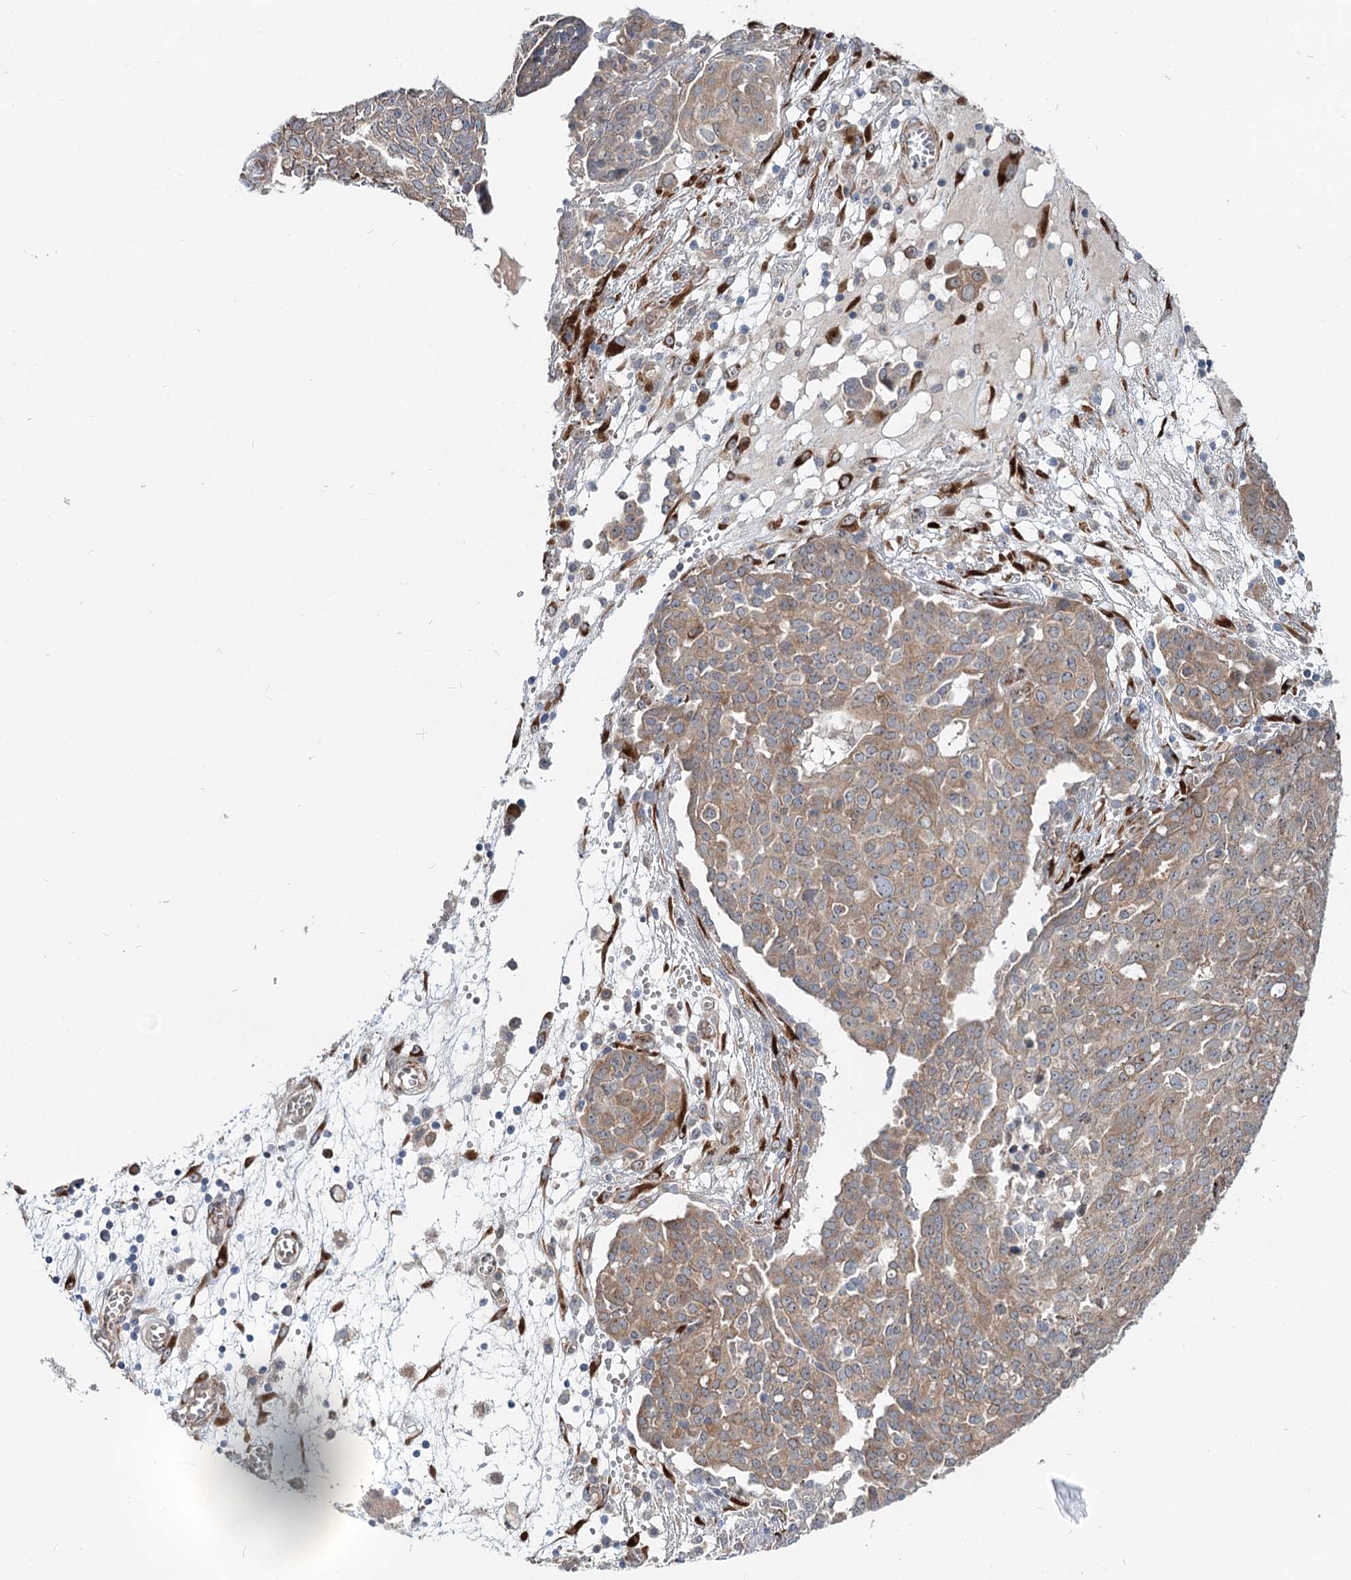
{"staining": {"intensity": "weak", "quantity": ">75%", "location": "cytoplasmic/membranous"}, "tissue": "ovarian cancer", "cell_type": "Tumor cells", "image_type": "cancer", "snomed": [{"axis": "morphology", "description": "Cystadenocarcinoma, serous, NOS"}, {"axis": "topography", "description": "Soft tissue"}, {"axis": "topography", "description": "Ovary"}], "caption": "Immunohistochemistry (IHC) (DAB) staining of human ovarian cancer (serous cystadenocarcinoma) shows weak cytoplasmic/membranous protein staining in approximately >75% of tumor cells.", "gene": "SPART", "patient": {"sex": "female", "age": 57}}